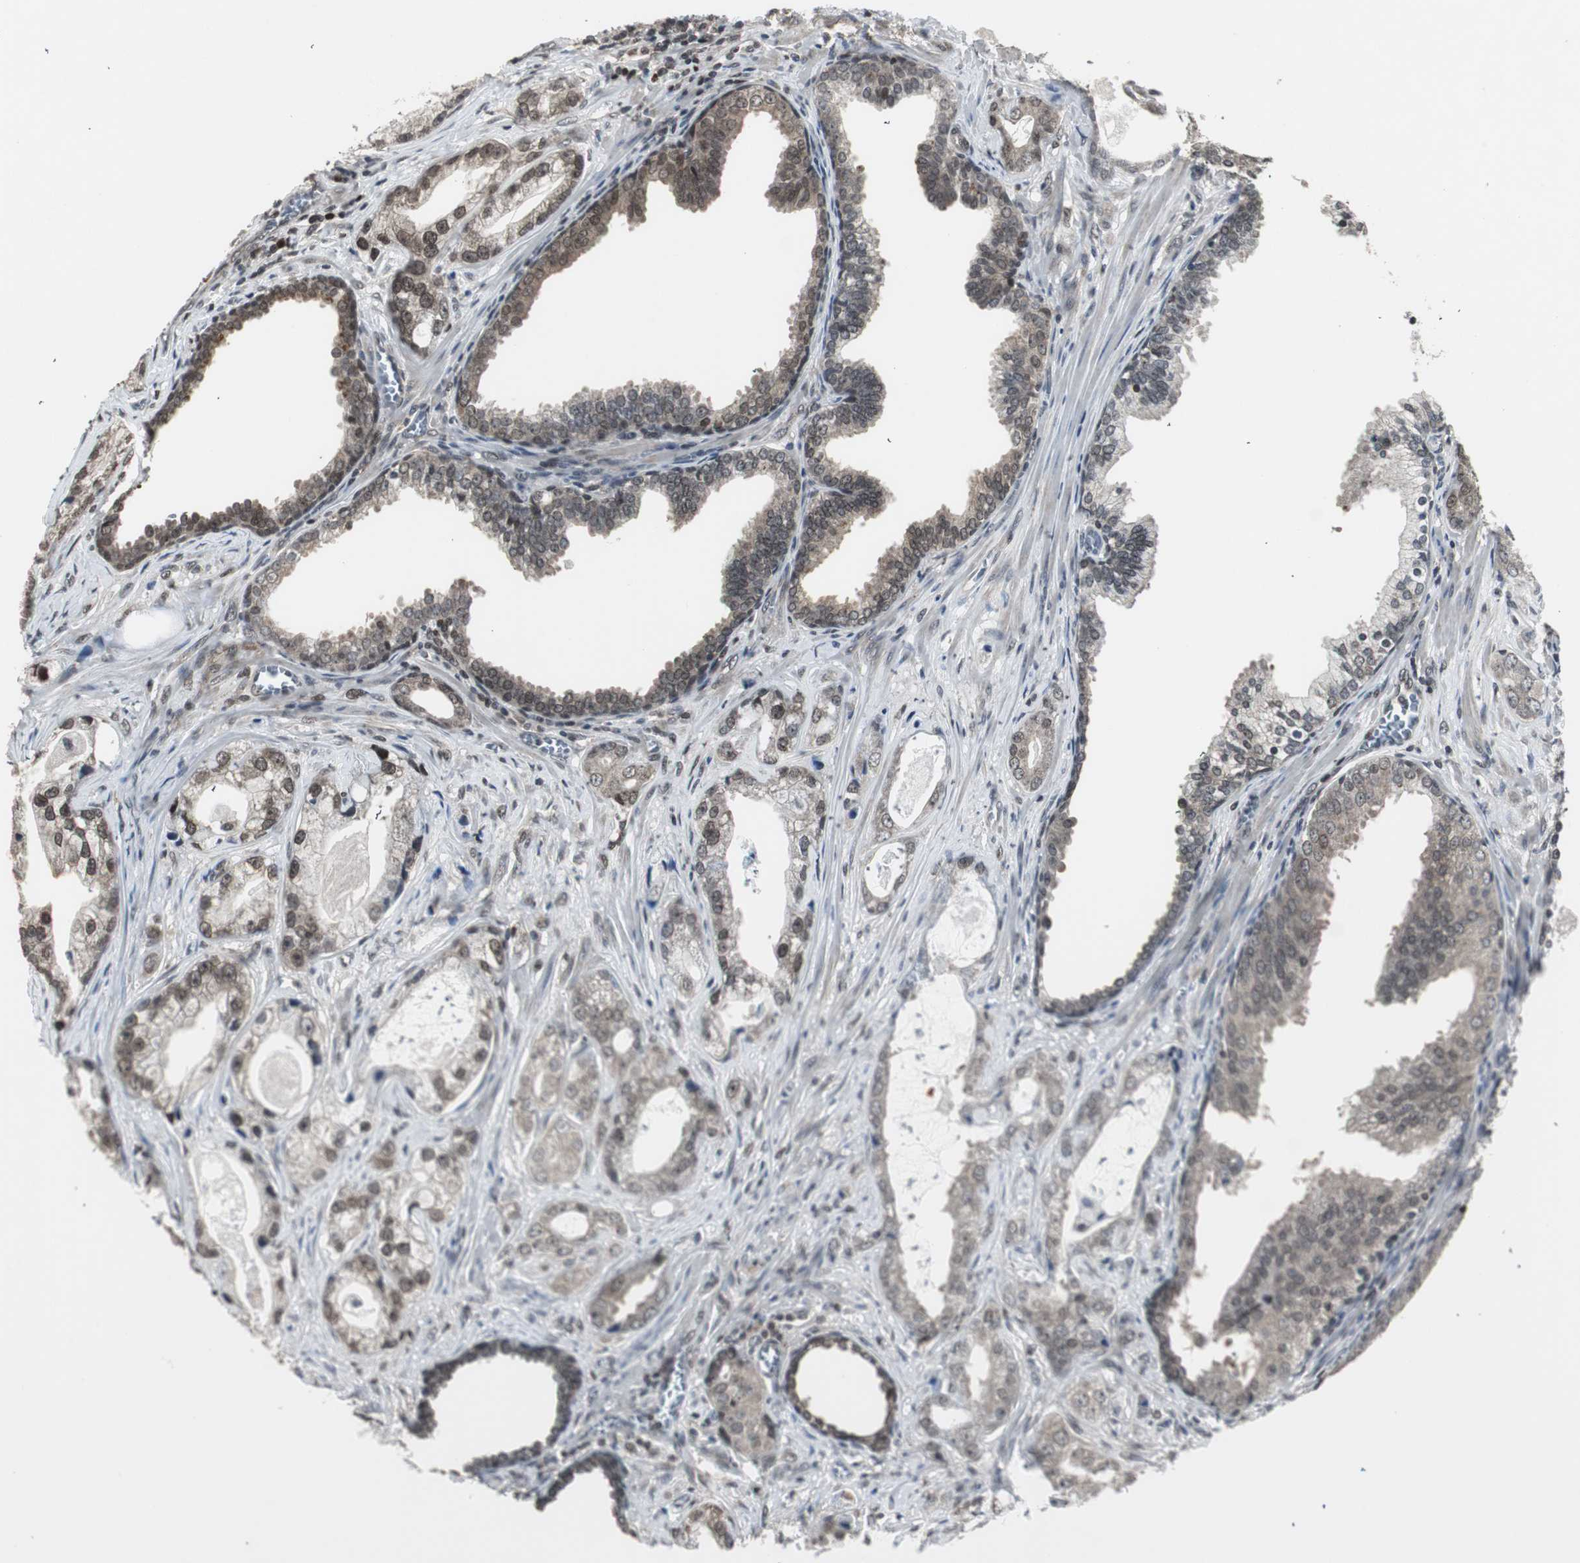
{"staining": {"intensity": "weak", "quantity": "25%-75%", "location": "cytoplasmic/membranous,nuclear"}, "tissue": "prostate cancer", "cell_type": "Tumor cells", "image_type": "cancer", "snomed": [{"axis": "morphology", "description": "Adenocarcinoma, Low grade"}, {"axis": "topography", "description": "Prostate"}], "caption": "Immunohistochemical staining of human adenocarcinoma (low-grade) (prostate) shows weak cytoplasmic/membranous and nuclear protein expression in approximately 25%-75% of tumor cells.", "gene": "MPG", "patient": {"sex": "male", "age": 59}}